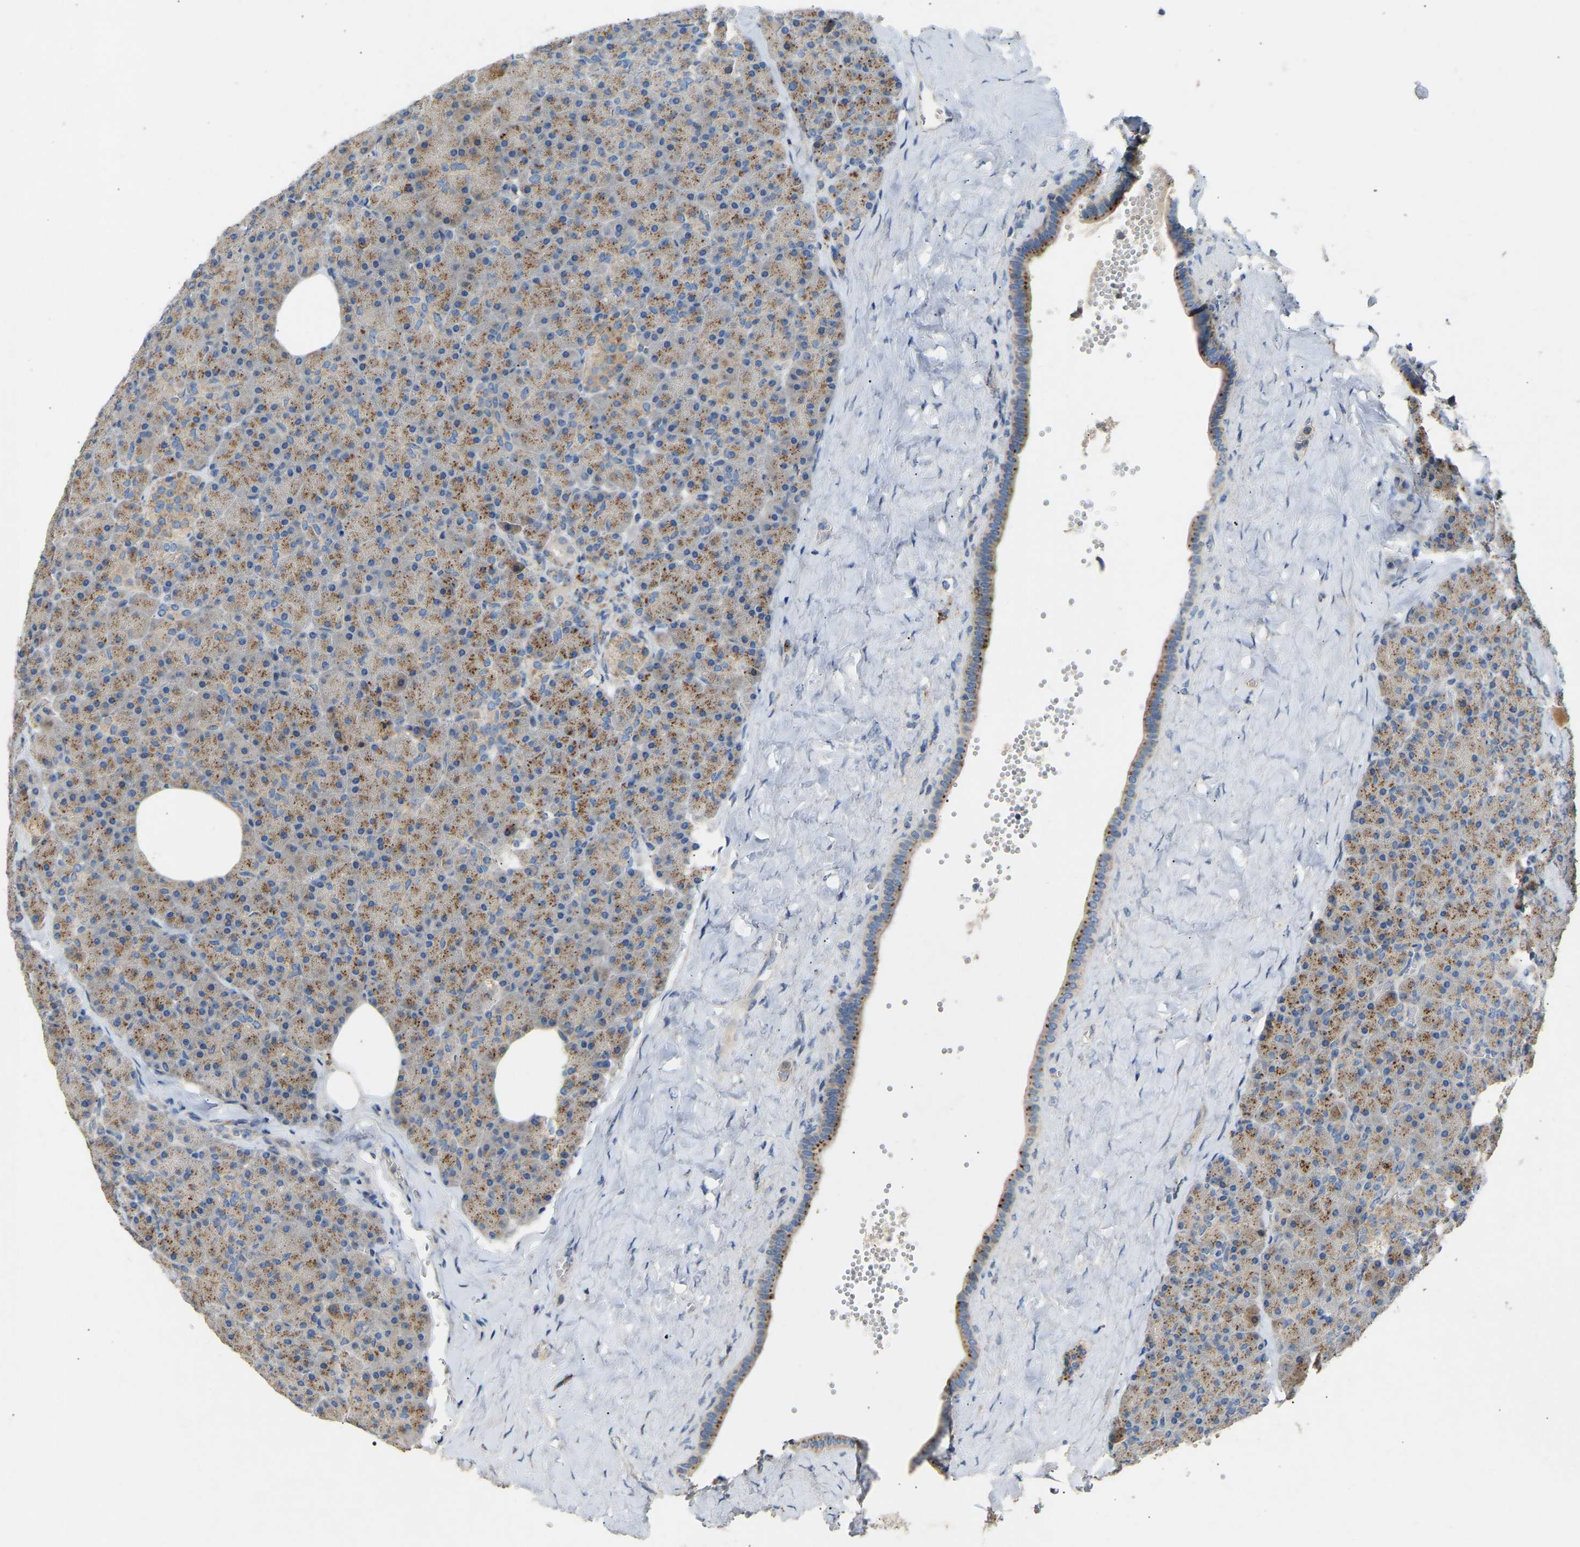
{"staining": {"intensity": "weak", "quantity": "25%-75%", "location": "cytoplasmic/membranous"}, "tissue": "pancreas", "cell_type": "Exocrine glandular cells", "image_type": "normal", "snomed": [{"axis": "morphology", "description": "Normal tissue, NOS"}, {"axis": "morphology", "description": "Carcinoid, malignant, NOS"}, {"axis": "topography", "description": "Pancreas"}], "caption": "Pancreas stained with immunohistochemistry exhibits weak cytoplasmic/membranous positivity in approximately 25%-75% of exocrine glandular cells.", "gene": "RGP1", "patient": {"sex": "female", "age": 35}}